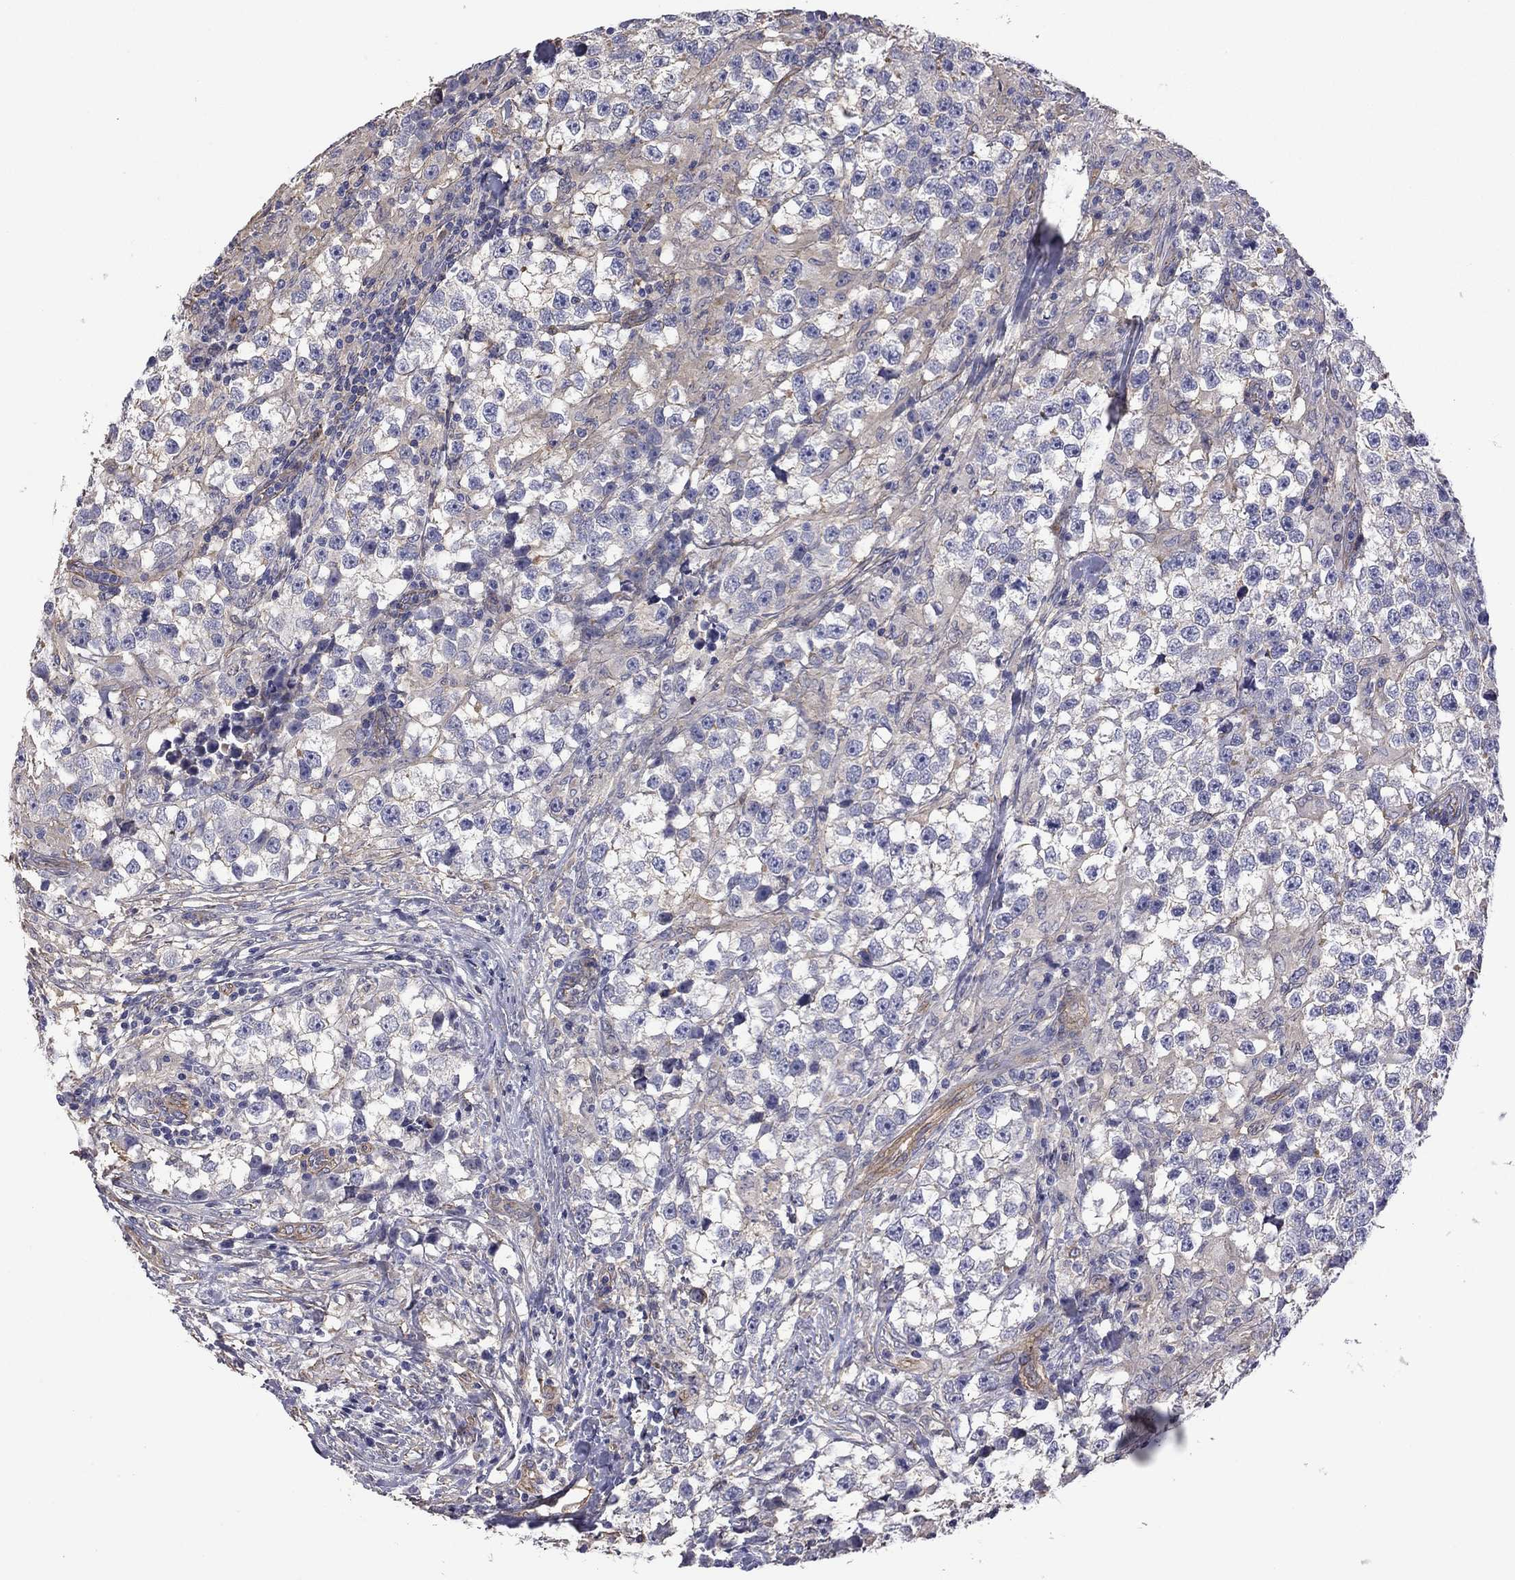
{"staining": {"intensity": "negative", "quantity": "none", "location": "none"}, "tissue": "testis cancer", "cell_type": "Tumor cells", "image_type": "cancer", "snomed": [{"axis": "morphology", "description": "Seminoma, NOS"}, {"axis": "topography", "description": "Testis"}], "caption": "Immunohistochemical staining of testis cancer demonstrates no significant expression in tumor cells.", "gene": "TCHH", "patient": {"sex": "male", "age": 46}}